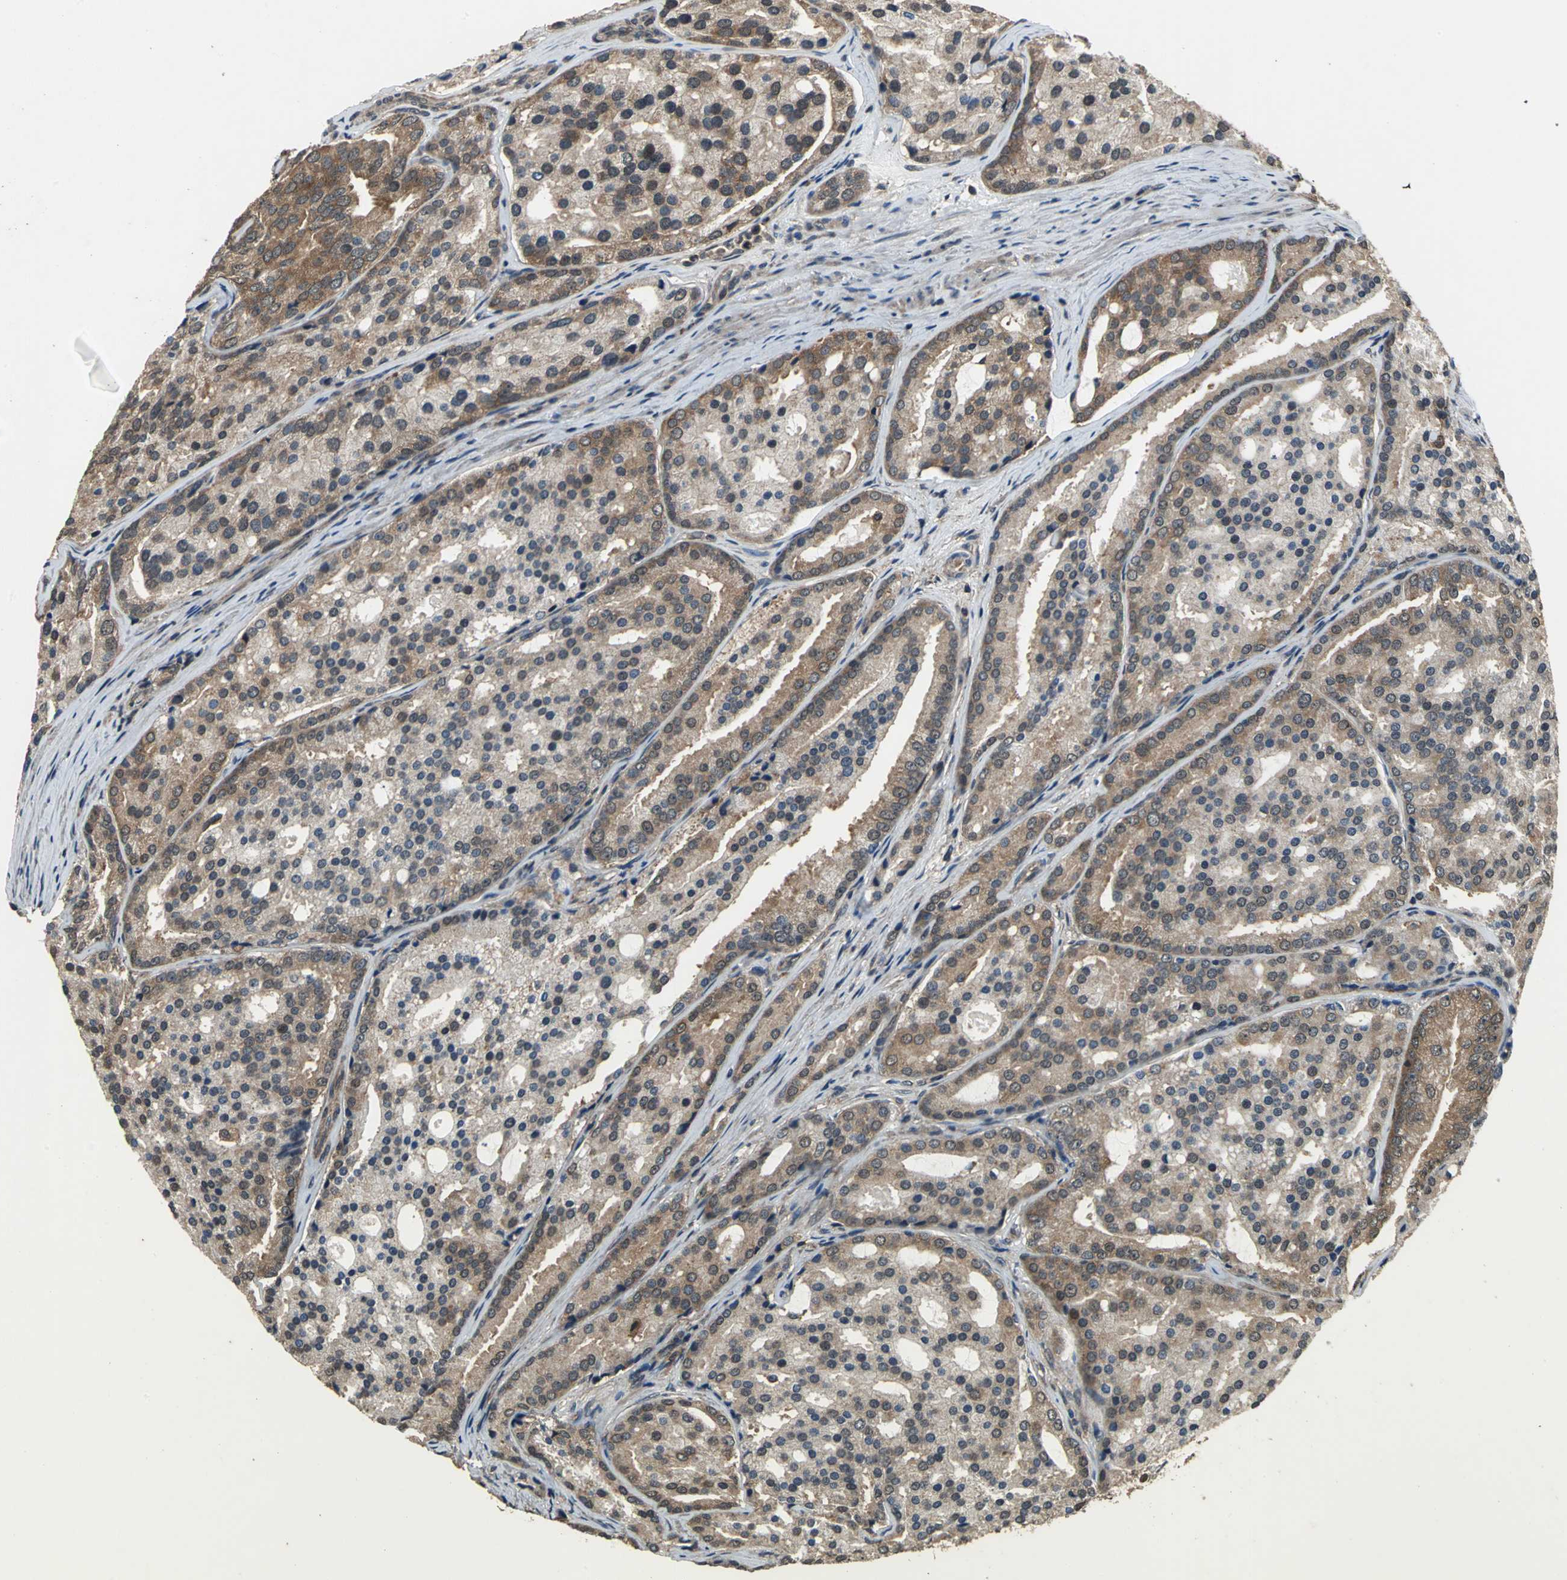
{"staining": {"intensity": "moderate", "quantity": ">75%", "location": "cytoplasmic/membranous"}, "tissue": "prostate cancer", "cell_type": "Tumor cells", "image_type": "cancer", "snomed": [{"axis": "morphology", "description": "Adenocarcinoma, High grade"}, {"axis": "topography", "description": "Prostate"}], "caption": "An image of human prostate adenocarcinoma (high-grade) stained for a protein shows moderate cytoplasmic/membranous brown staining in tumor cells. (DAB (3,3'-diaminobenzidine) = brown stain, brightfield microscopy at high magnification).", "gene": "EIF2B2", "patient": {"sex": "male", "age": 64}}